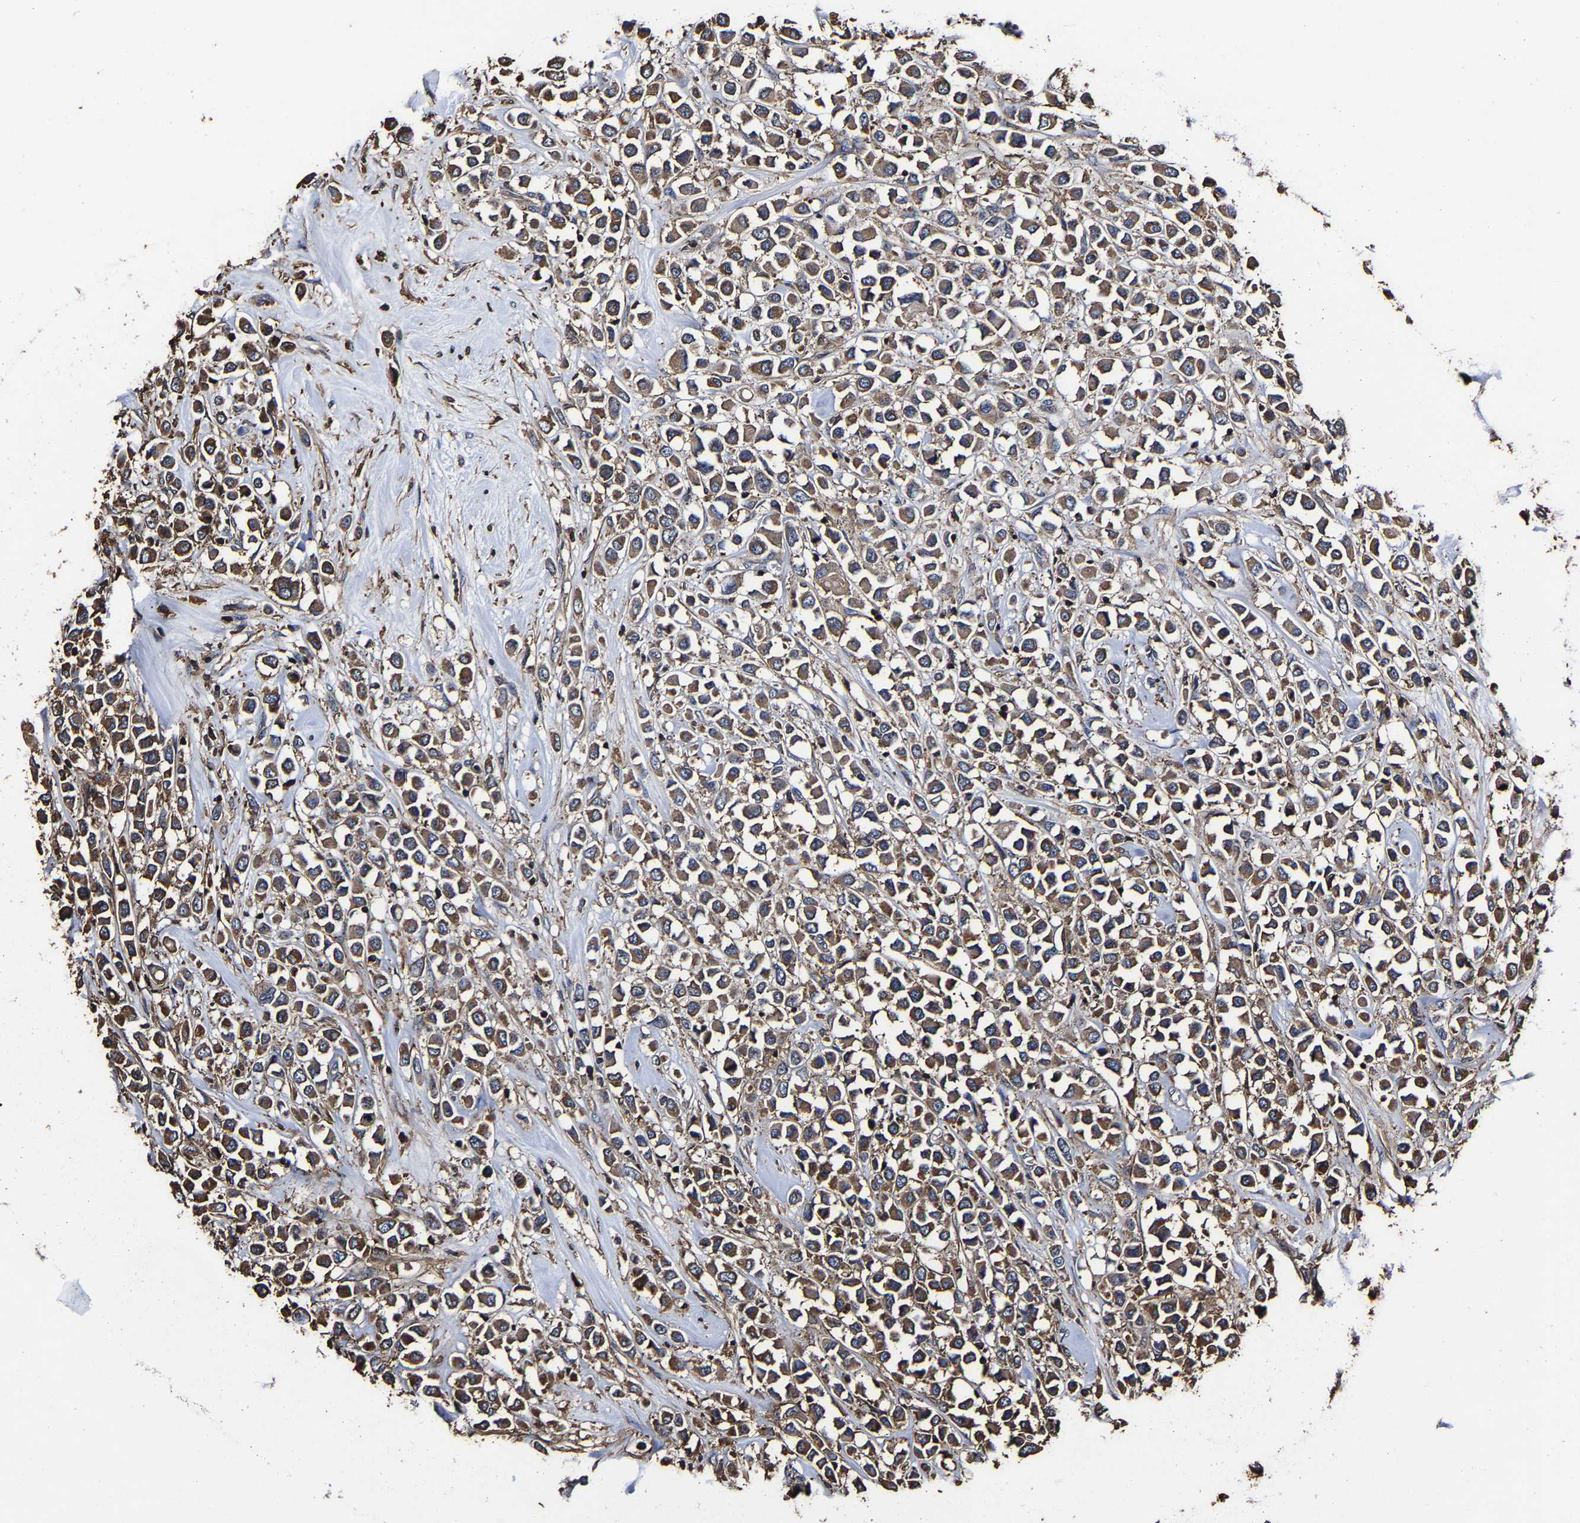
{"staining": {"intensity": "moderate", "quantity": ">75%", "location": "cytoplasmic/membranous"}, "tissue": "breast cancer", "cell_type": "Tumor cells", "image_type": "cancer", "snomed": [{"axis": "morphology", "description": "Duct carcinoma"}, {"axis": "topography", "description": "Breast"}], "caption": "Immunohistochemistry (IHC) (DAB (3,3'-diaminobenzidine)) staining of human invasive ductal carcinoma (breast) displays moderate cytoplasmic/membranous protein expression in about >75% of tumor cells.", "gene": "SSH3", "patient": {"sex": "female", "age": 61}}